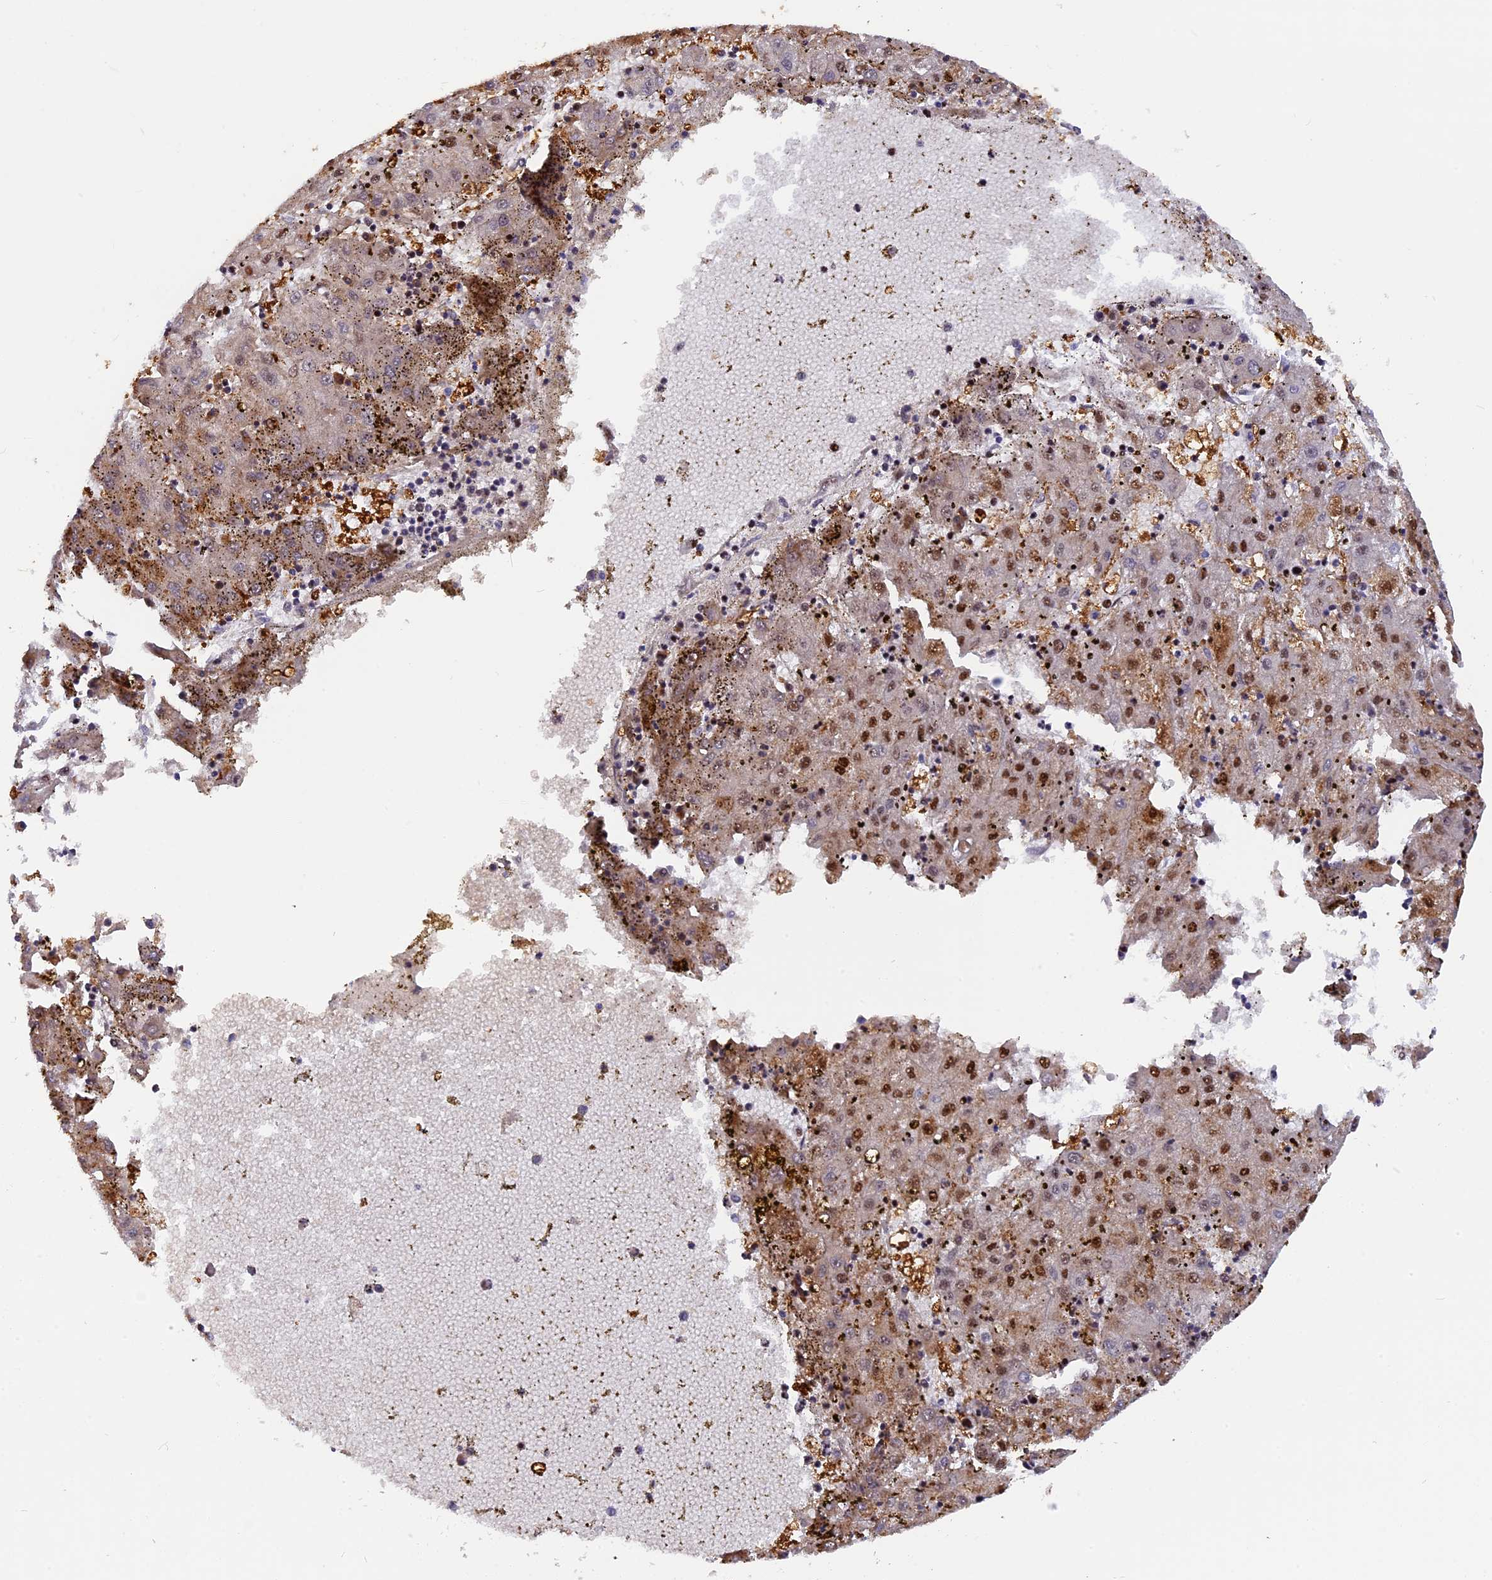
{"staining": {"intensity": "moderate", "quantity": ">75%", "location": "nuclear"}, "tissue": "liver cancer", "cell_type": "Tumor cells", "image_type": "cancer", "snomed": [{"axis": "morphology", "description": "Carcinoma, Hepatocellular, NOS"}, {"axis": "topography", "description": "Liver"}], "caption": "Immunohistochemical staining of liver hepatocellular carcinoma shows medium levels of moderate nuclear protein positivity in about >75% of tumor cells. (DAB (3,3'-diaminobenzidine) IHC, brown staining for protein, blue staining for nuclei).", "gene": "NSA2", "patient": {"sex": "male", "age": 72}}